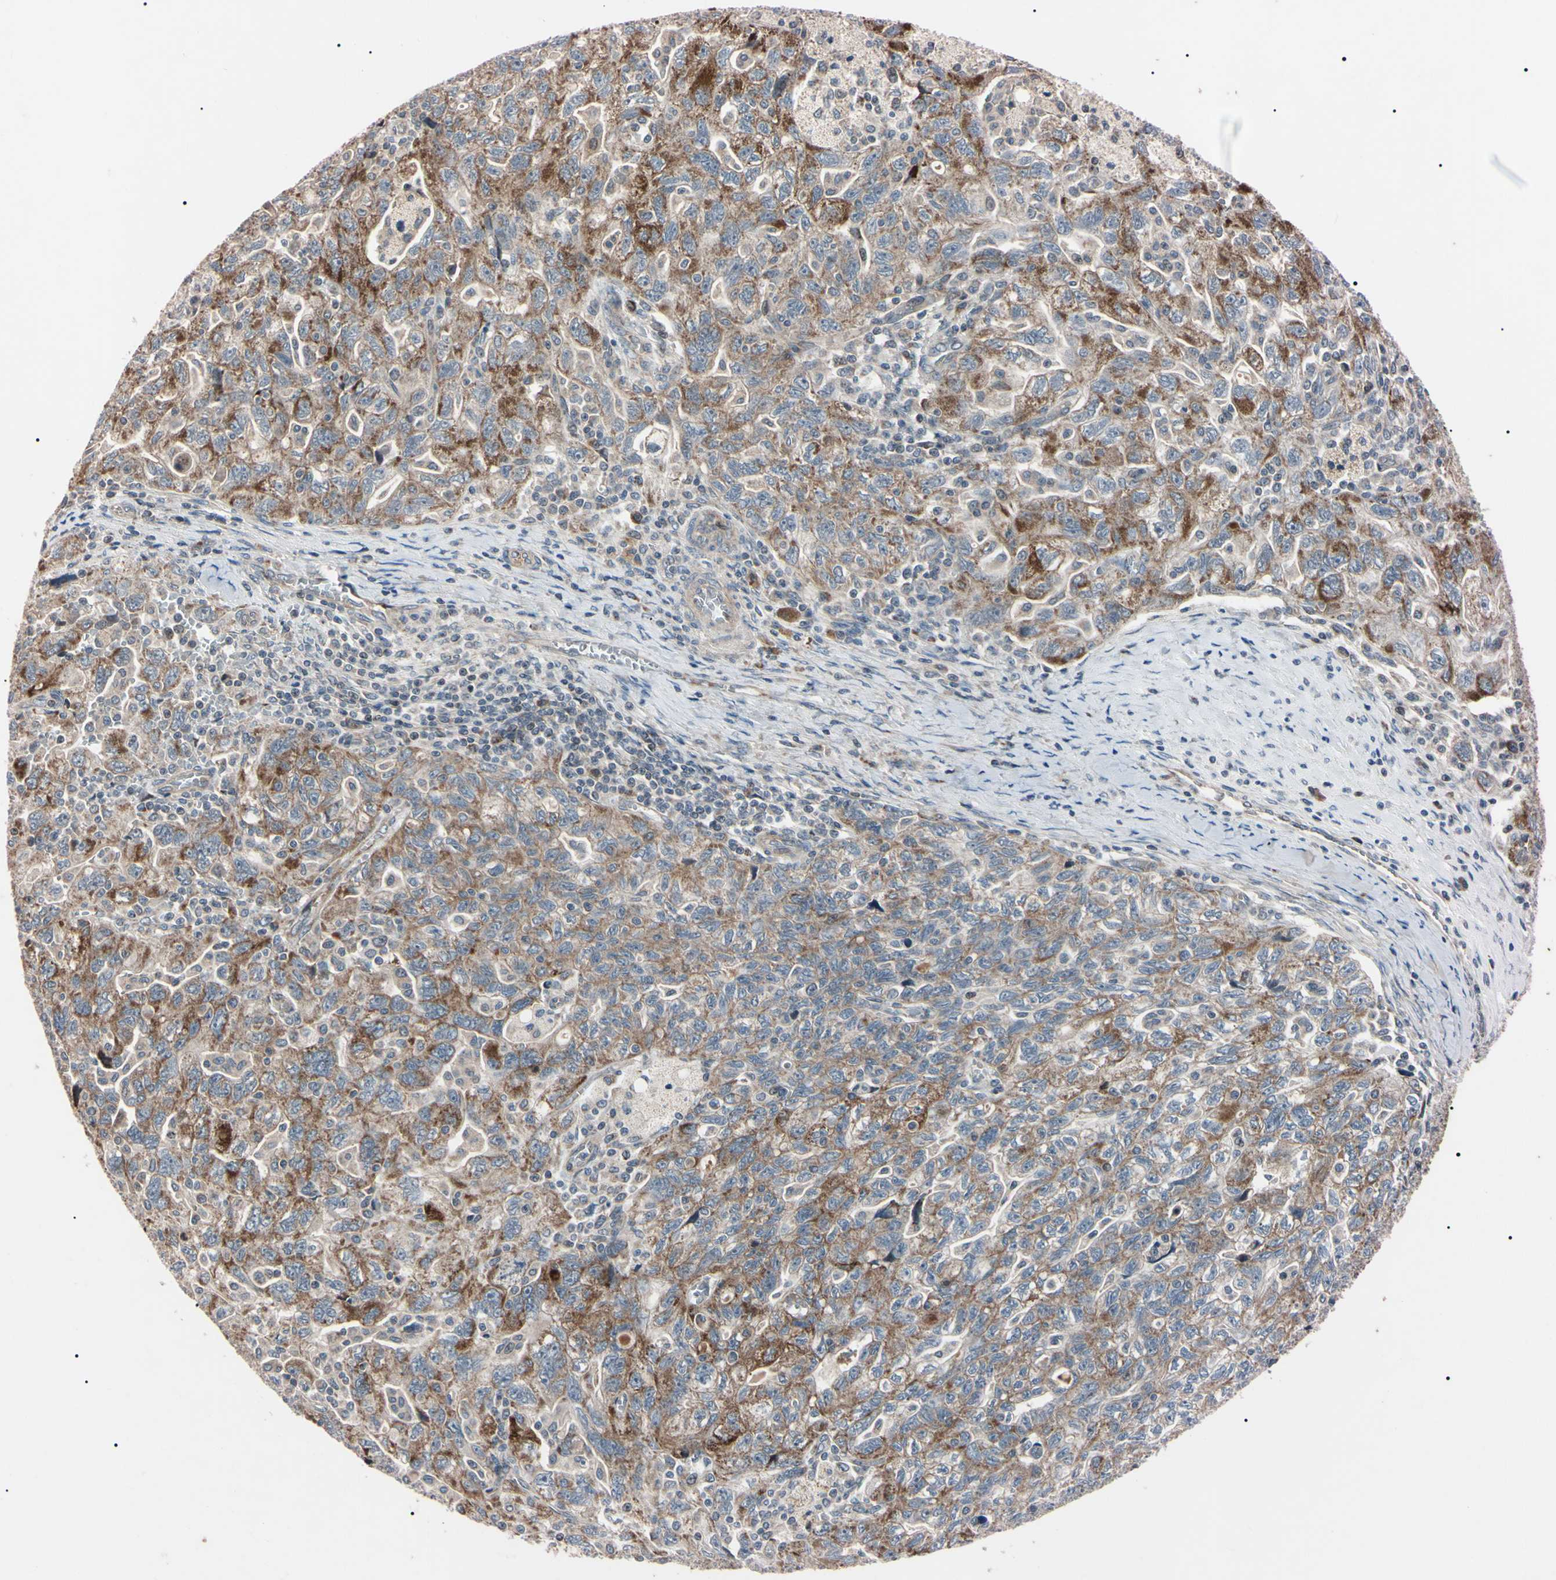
{"staining": {"intensity": "moderate", "quantity": ">75%", "location": "cytoplasmic/membranous"}, "tissue": "ovarian cancer", "cell_type": "Tumor cells", "image_type": "cancer", "snomed": [{"axis": "morphology", "description": "Carcinoma, NOS"}, {"axis": "morphology", "description": "Cystadenocarcinoma, serous, NOS"}, {"axis": "topography", "description": "Ovary"}], "caption": "IHC of human ovarian cancer shows medium levels of moderate cytoplasmic/membranous staining in approximately >75% of tumor cells.", "gene": "TNFRSF1A", "patient": {"sex": "female", "age": 69}}